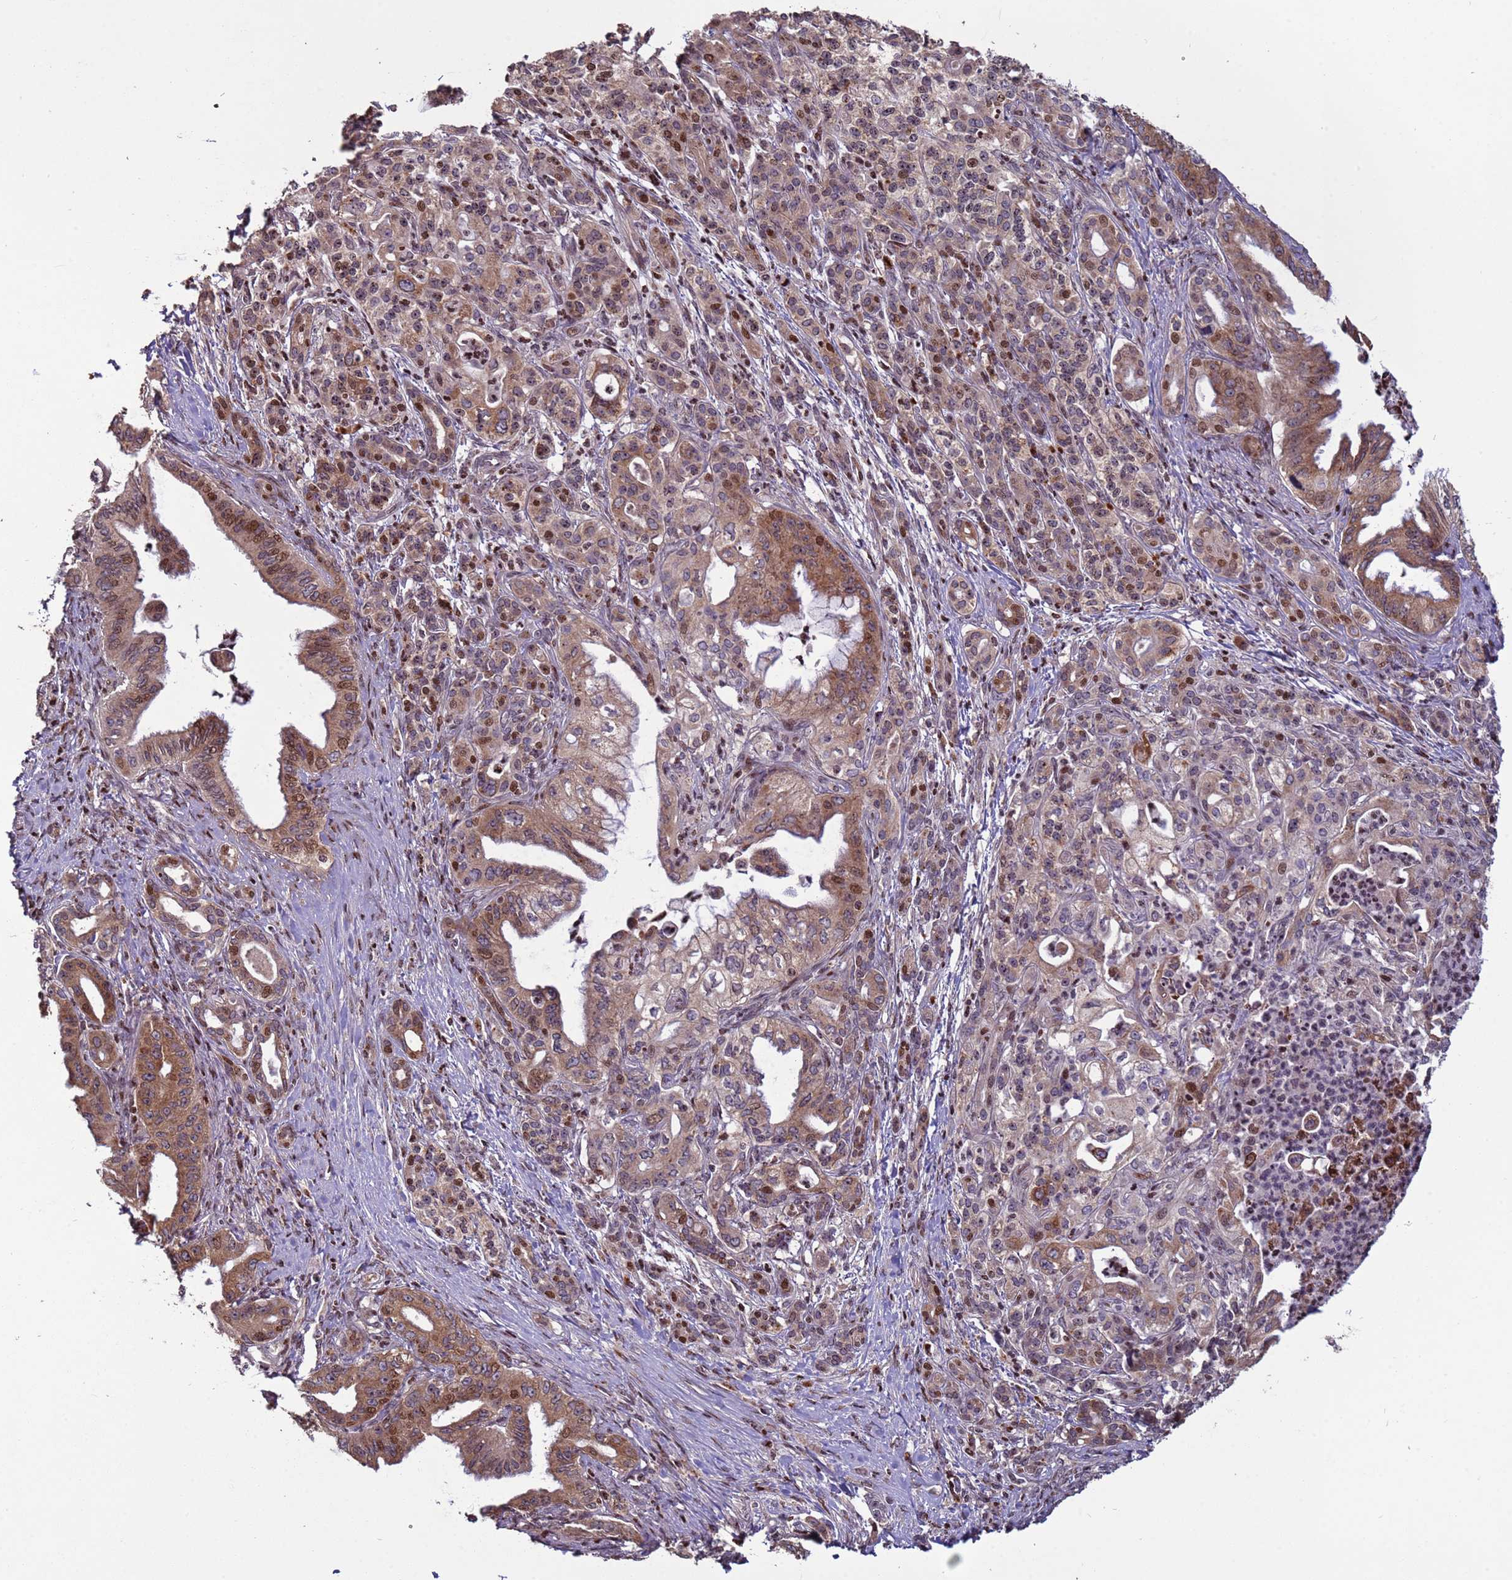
{"staining": {"intensity": "moderate", "quantity": ">75%", "location": "cytoplasmic/membranous,nuclear"}, "tissue": "pancreatic cancer", "cell_type": "Tumor cells", "image_type": "cancer", "snomed": [{"axis": "morphology", "description": "Adenocarcinoma, NOS"}, {"axis": "topography", "description": "Pancreas"}], "caption": "The photomicrograph demonstrates immunohistochemical staining of pancreatic adenocarcinoma. There is moderate cytoplasmic/membranous and nuclear positivity is present in about >75% of tumor cells.", "gene": "HGH1", "patient": {"sex": "male", "age": 58}}